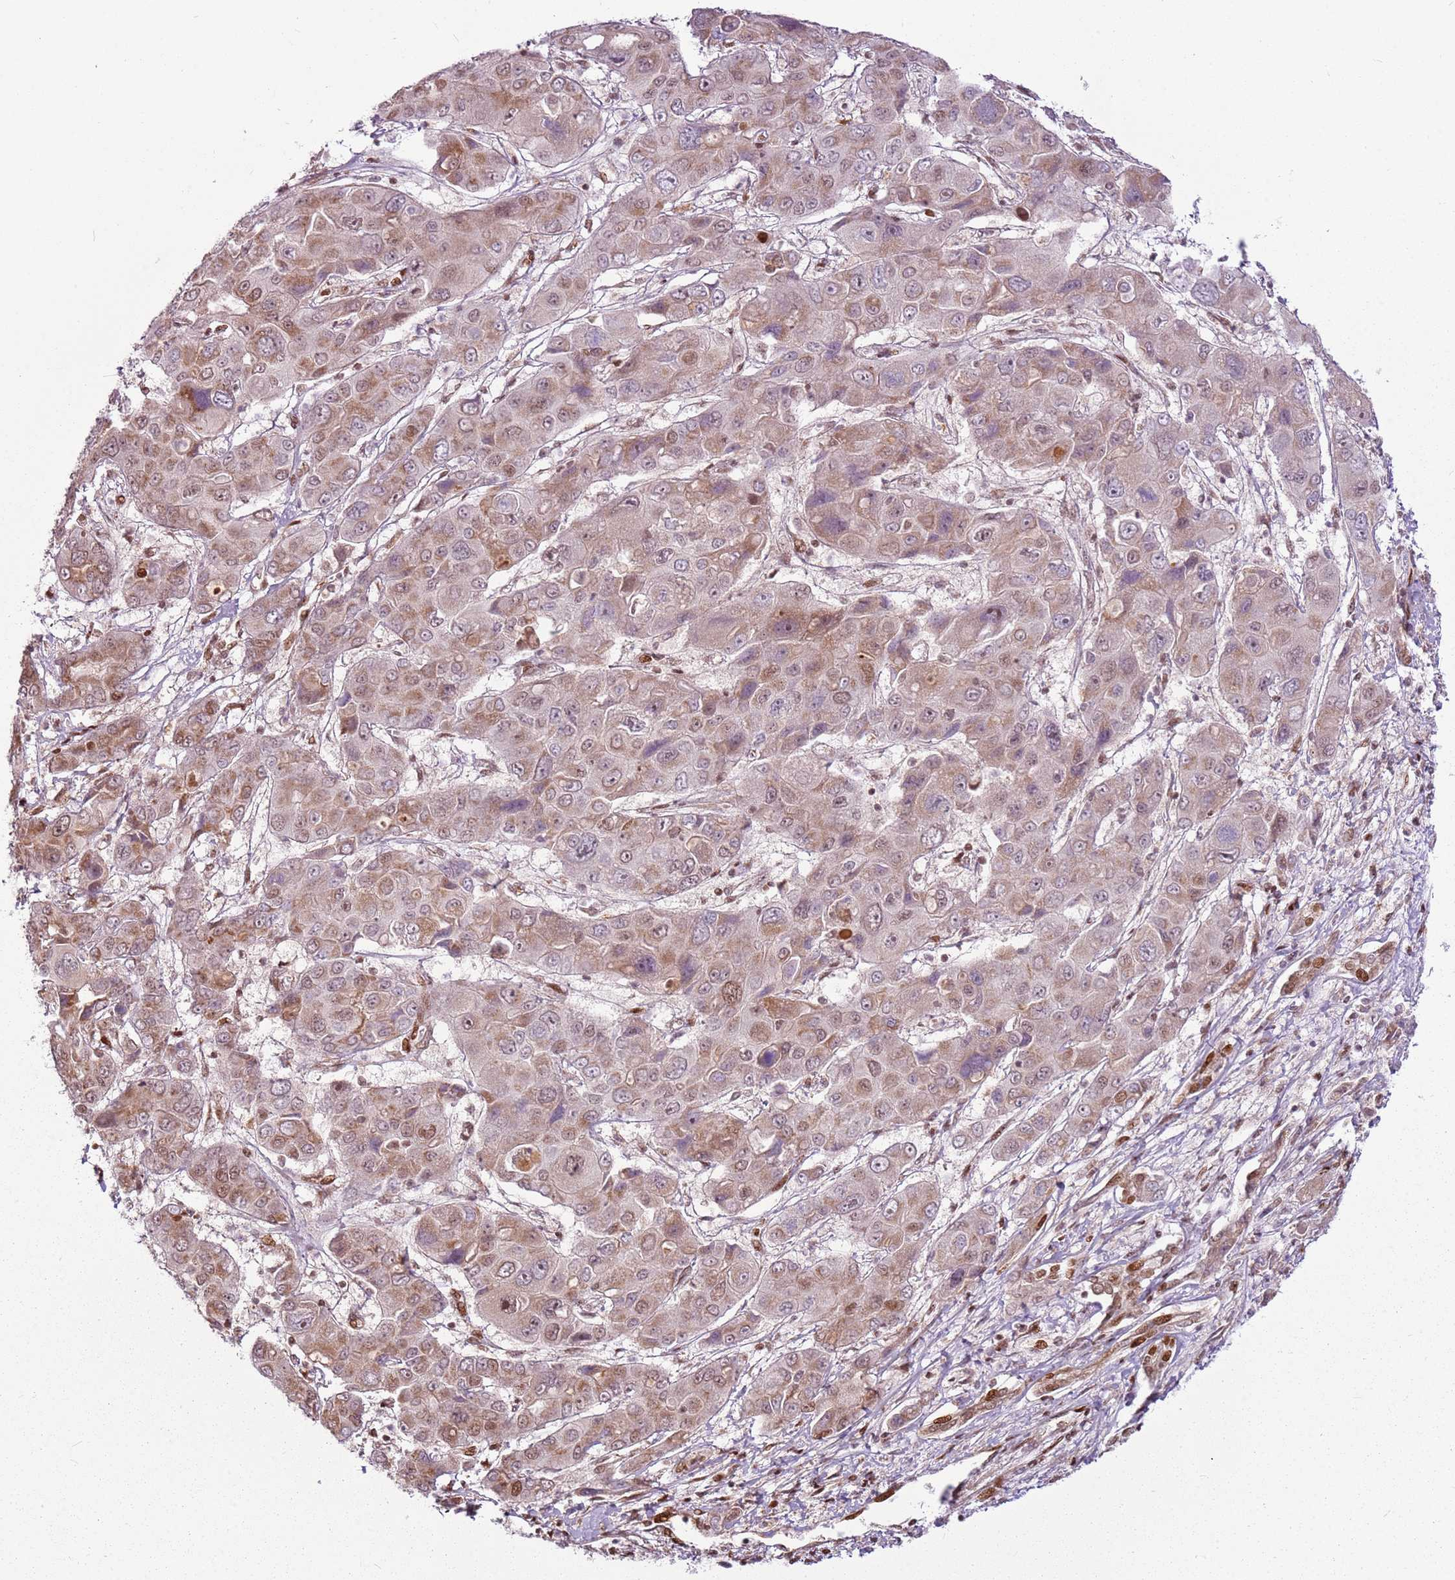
{"staining": {"intensity": "moderate", "quantity": "25%-75%", "location": "cytoplasmic/membranous,nuclear"}, "tissue": "liver cancer", "cell_type": "Tumor cells", "image_type": "cancer", "snomed": [{"axis": "morphology", "description": "Cholangiocarcinoma"}, {"axis": "topography", "description": "Liver"}], "caption": "Immunohistochemical staining of human liver cancer (cholangiocarcinoma) demonstrates moderate cytoplasmic/membranous and nuclear protein expression in about 25%-75% of tumor cells. The protein is shown in brown color, while the nuclei are stained blue.", "gene": "PCTP", "patient": {"sex": "male", "age": 67}}